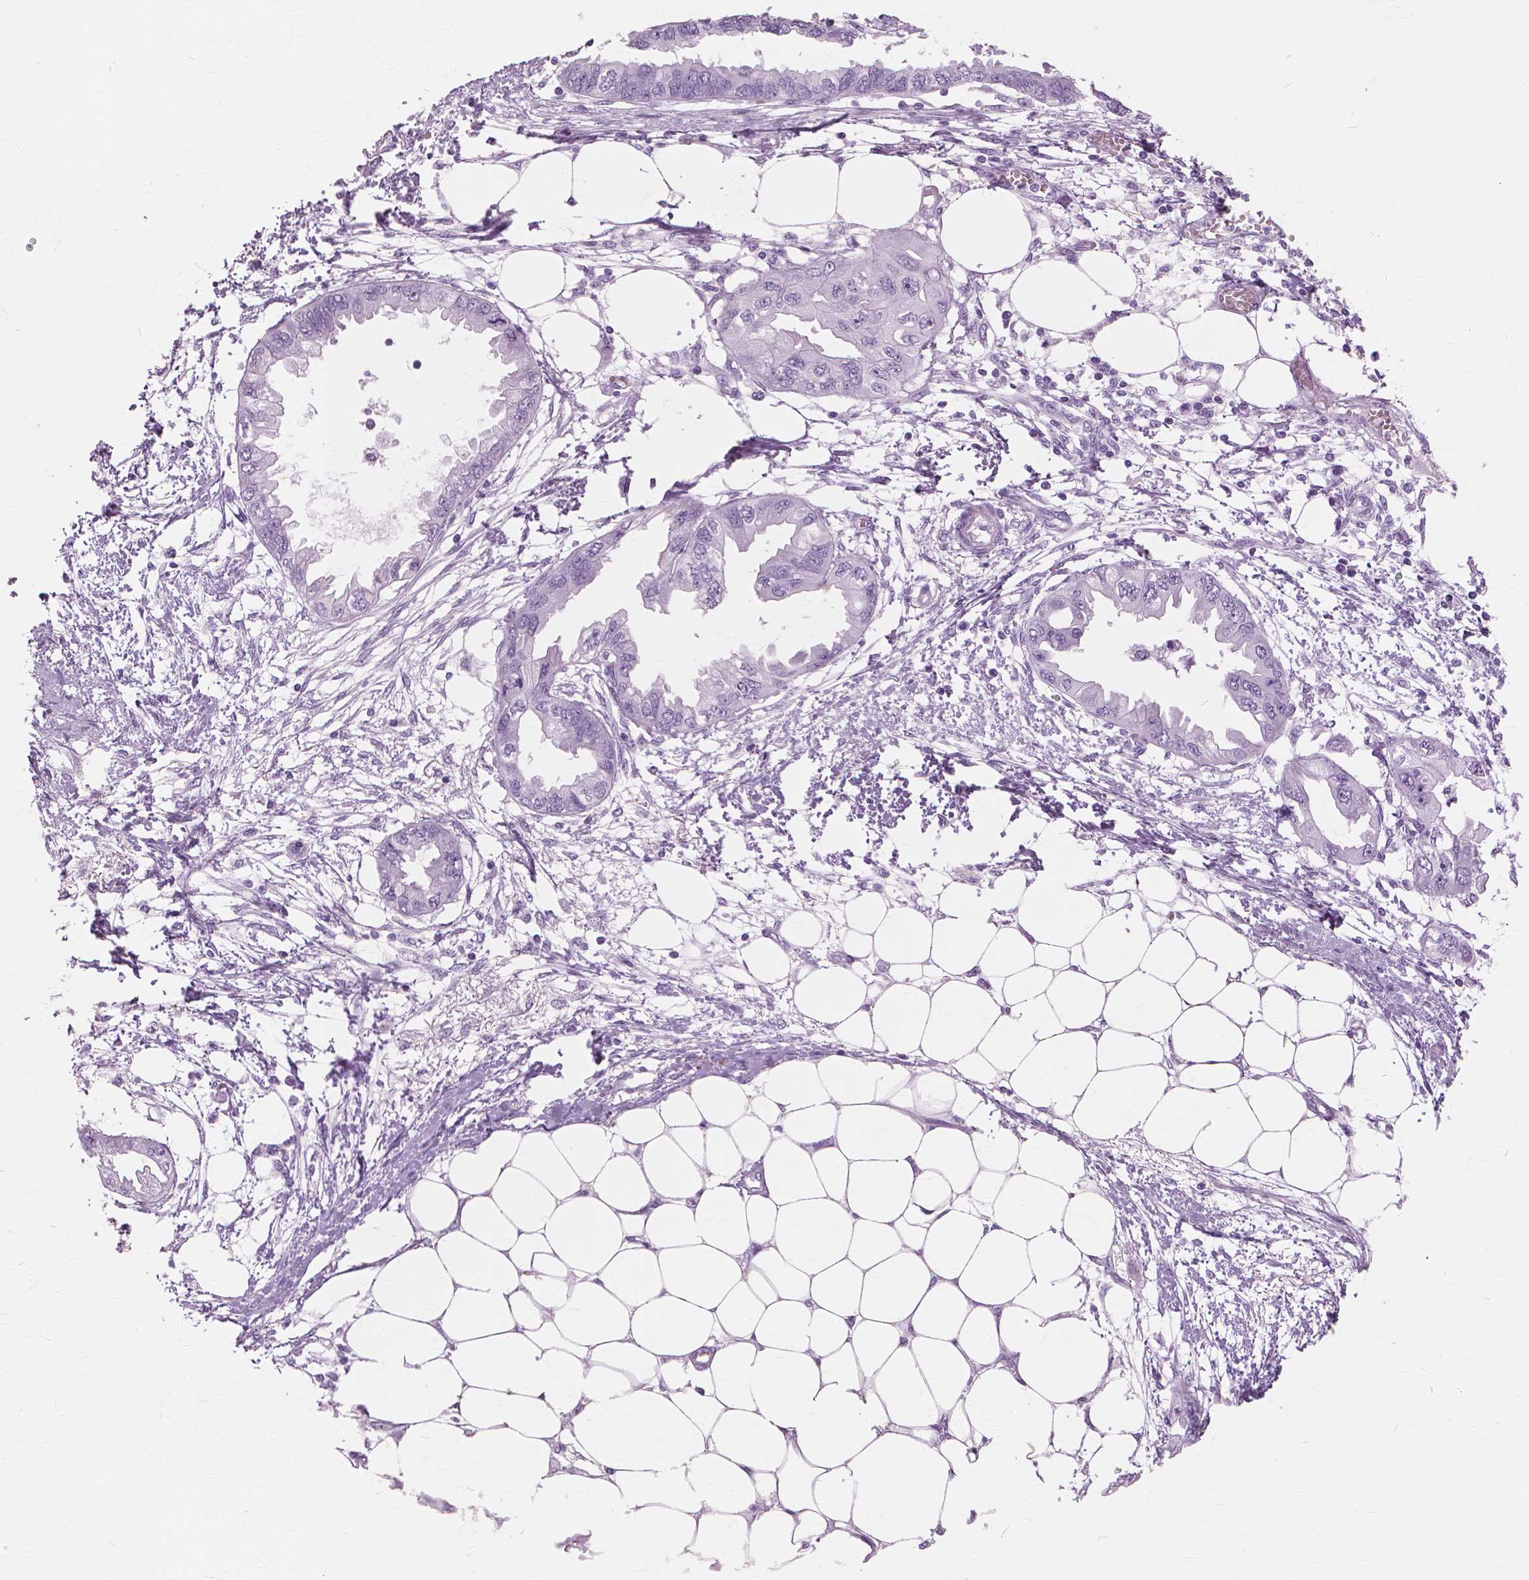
{"staining": {"intensity": "negative", "quantity": "none", "location": "none"}, "tissue": "endometrial cancer", "cell_type": "Tumor cells", "image_type": "cancer", "snomed": [{"axis": "morphology", "description": "Adenocarcinoma, NOS"}, {"axis": "morphology", "description": "Adenocarcinoma, metastatic, NOS"}, {"axis": "topography", "description": "Adipose tissue"}, {"axis": "topography", "description": "Endometrium"}], "caption": "Immunohistochemistry micrograph of endometrial adenocarcinoma stained for a protein (brown), which reveals no positivity in tumor cells.", "gene": "SFTPD", "patient": {"sex": "female", "age": 67}}